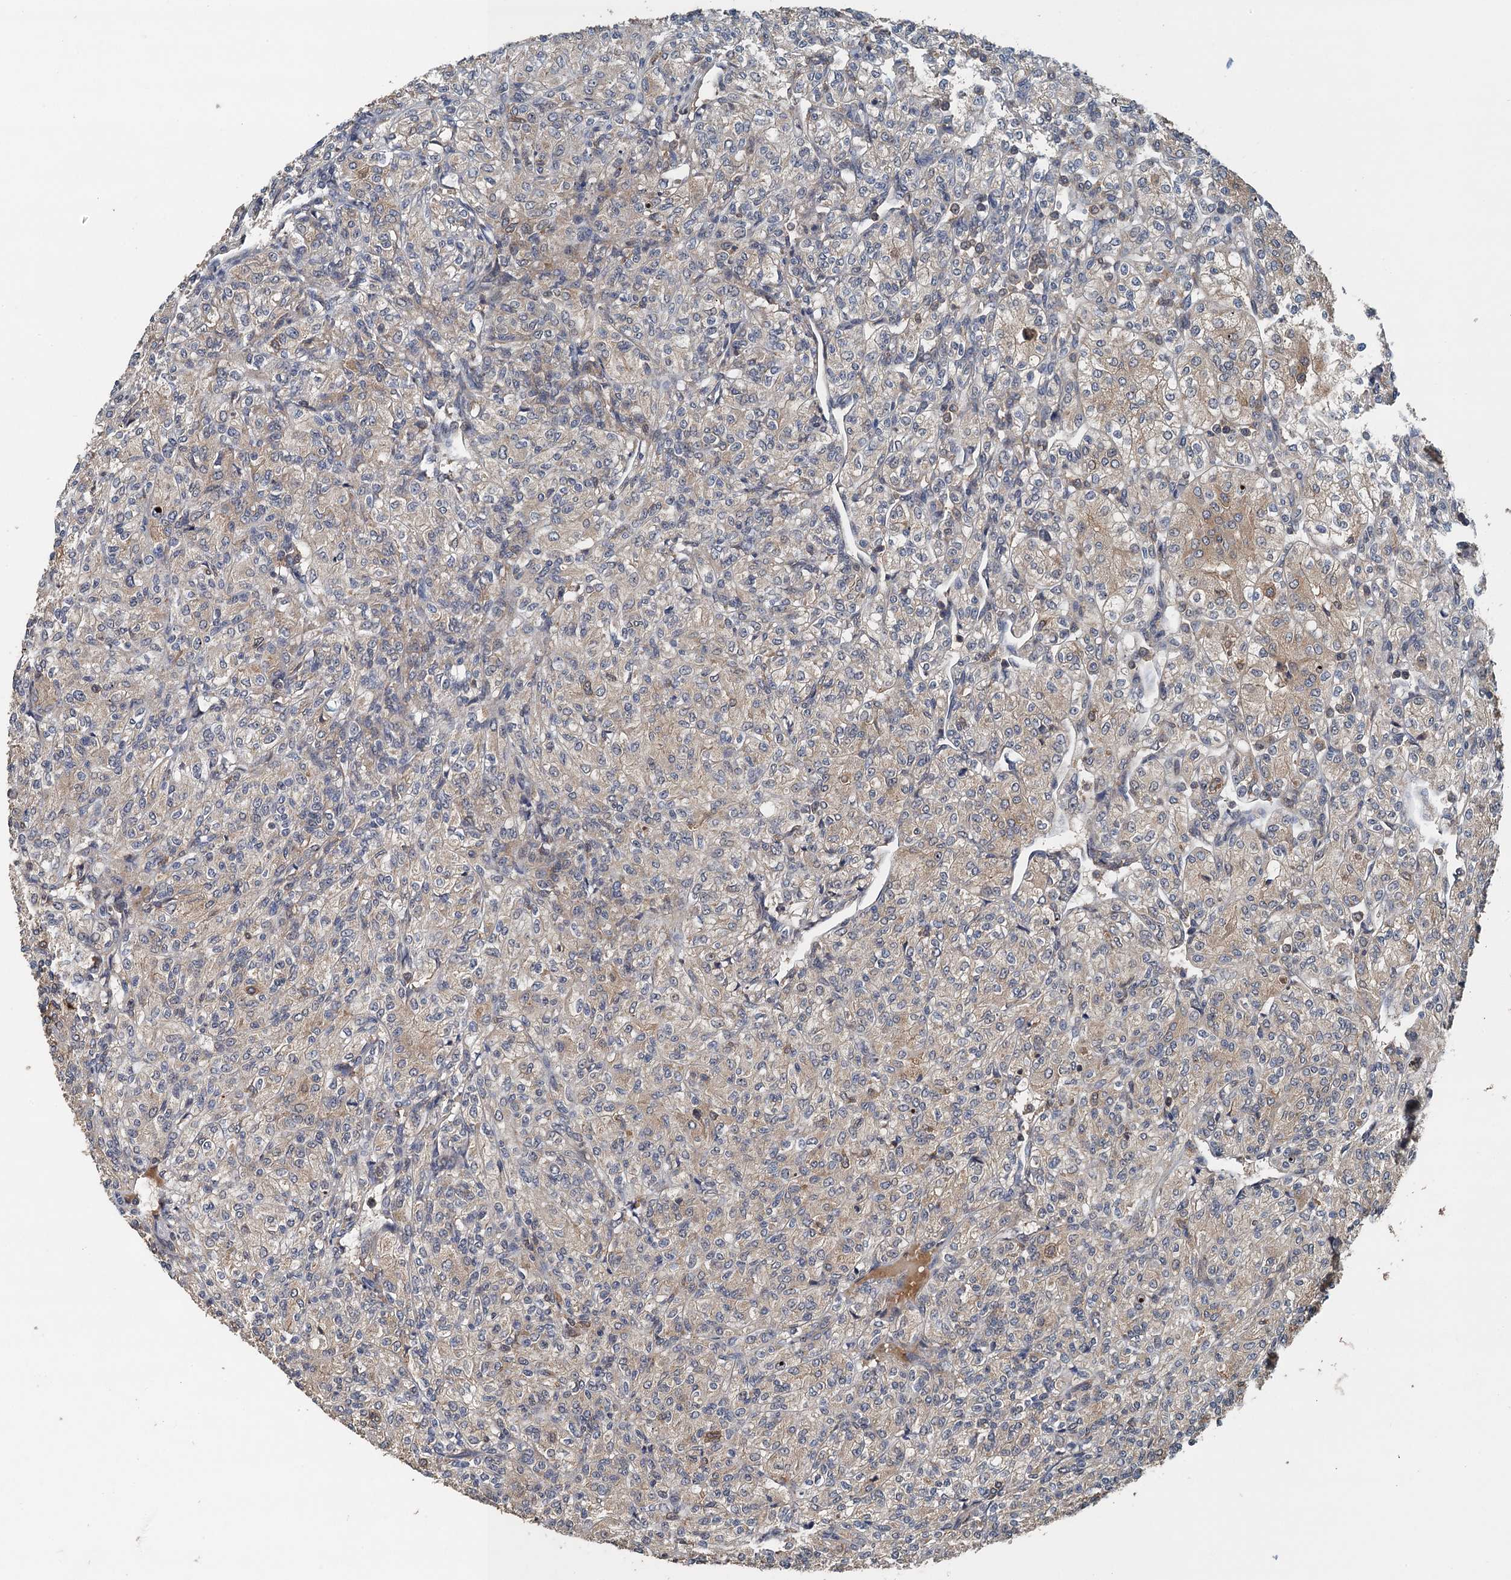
{"staining": {"intensity": "weak", "quantity": "25%-75%", "location": "cytoplasmic/membranous"}, "tissue": "renal cancer", "cell_type": "Tumor cells", "image_type": "cancer", "snomed": [{"axis": "morphology", "description": "Adenocarcinoma, NOS"}, {"axis": "topography", "description": "Kidney"}], "caption": "About 25%-75% of tumor cells in renal cancer reveal weak cytoplasmic/membranous protein staining as visualized by brown immunohistochemical staining.", "gene": "BORCS5", "patient": {"sex": "male", "age": 77}}